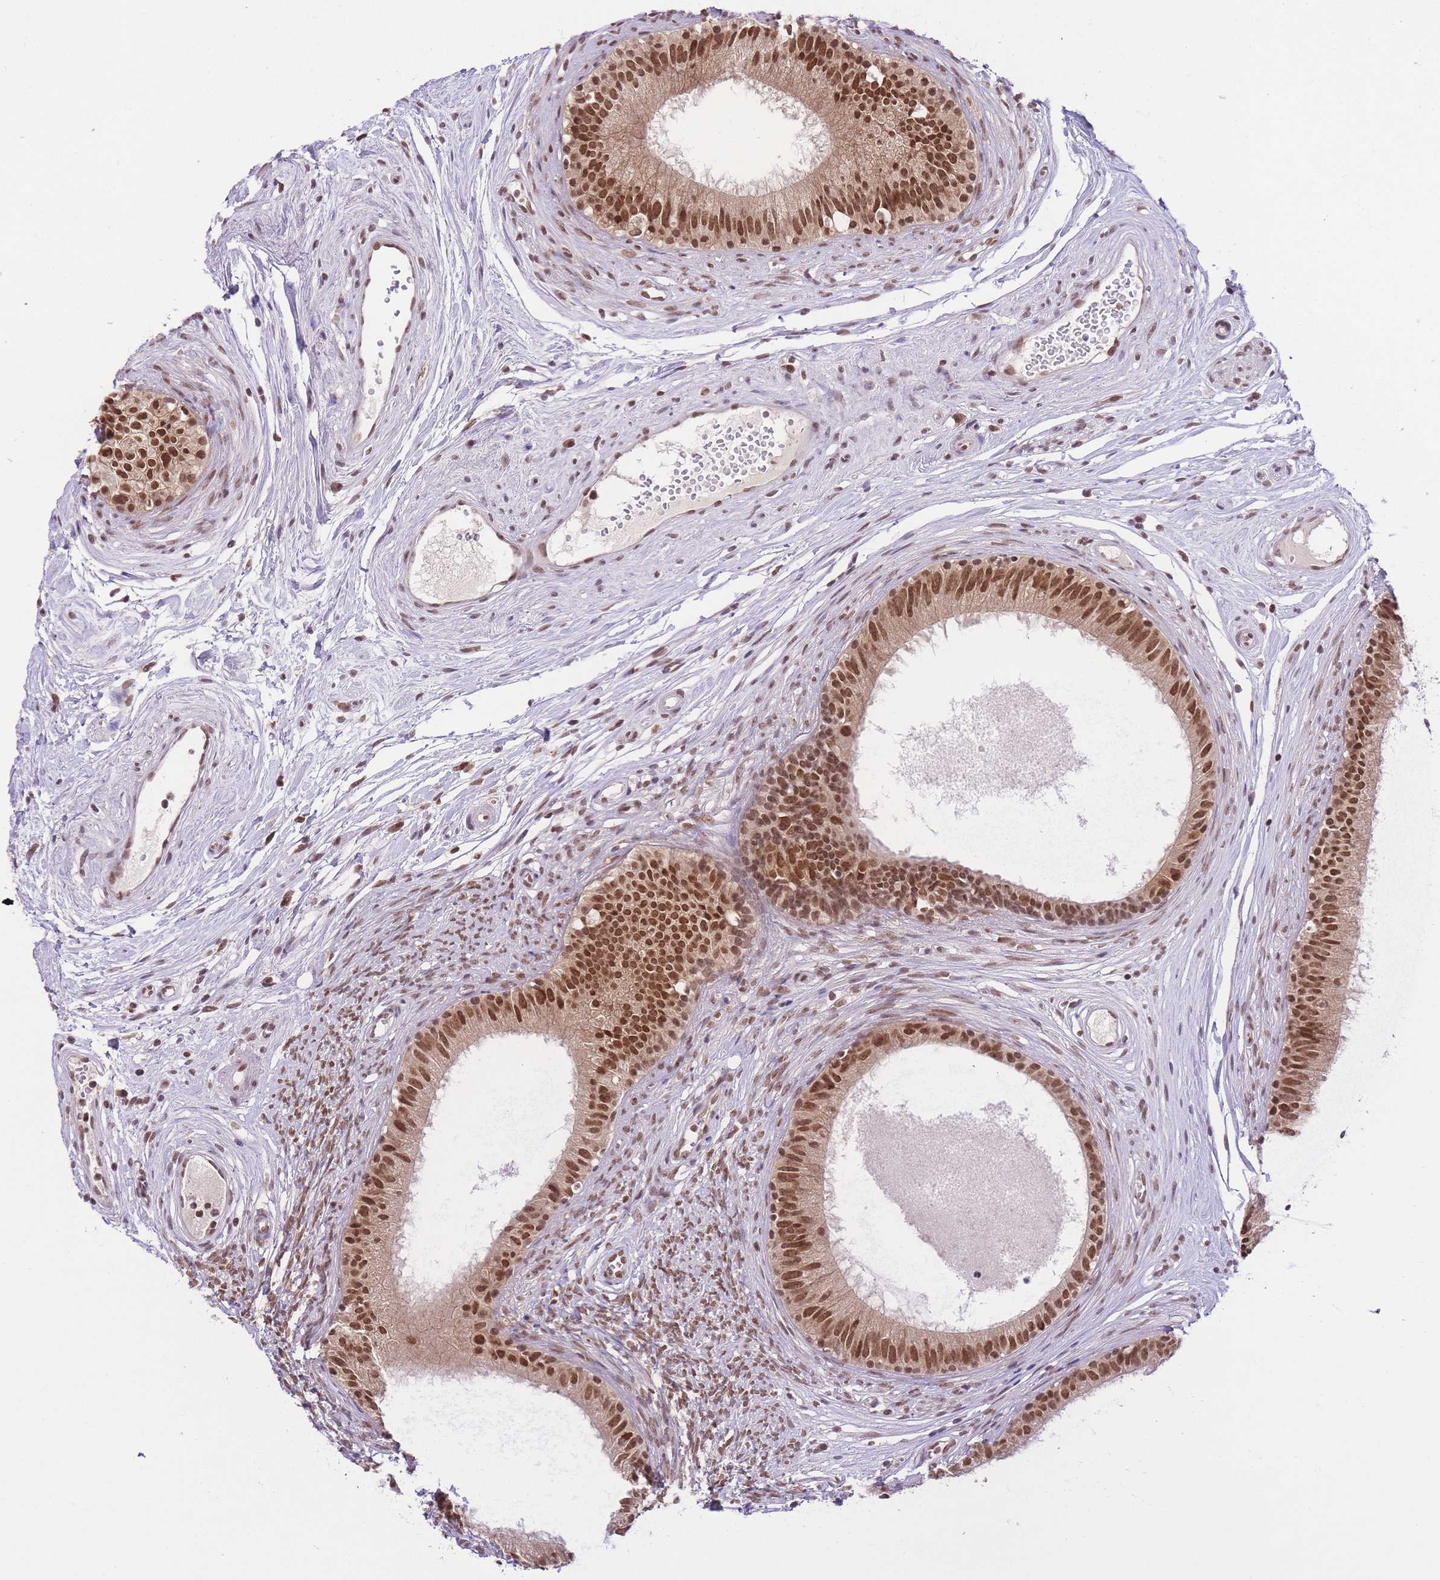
{"staining": {"intensity": "strong", "quantity": ">75%", "location": "nuclear"}, "tissue": "epididymis", "cell_type": "Glandular cells", "image_type": "normal", "snomed": [{"axis": "morphology", "description": "Normal tissue, NOS"}, {"axis": "topography", "description": "Epididymis"}], "caption": "Human epididymis stained for a protein (brown) reveals strong nuclear positive positivity in about >75% of glandular cells.", "gene": "TMED3", "patient": {"sex": "male", "age": 74}}